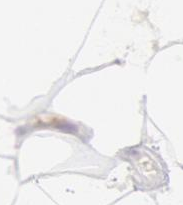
{"staining": {"intensity": "negative", "quantity": "none", "location": "none"}, "tissue": "adipose tissue", "cell_type": "Adipocytes", "image_type": "normal", "snomed": [{"axis": "morphology", "description": "Normal tissue, NOS"}, {"axis": "morphology", "description": "Duct carcinoma"}, {"axis": "topography", "description": "Breast"}, {"axis": "topography", "description": "Adipose tissue"}], "caption": "Immunohistochemistry photomicrograph of benign human adipose tissue stained for a protein (brown), which displays no staining in adipocytes.", "gene": "FCN1", "patient": {"sex": "female", "age": 37}}